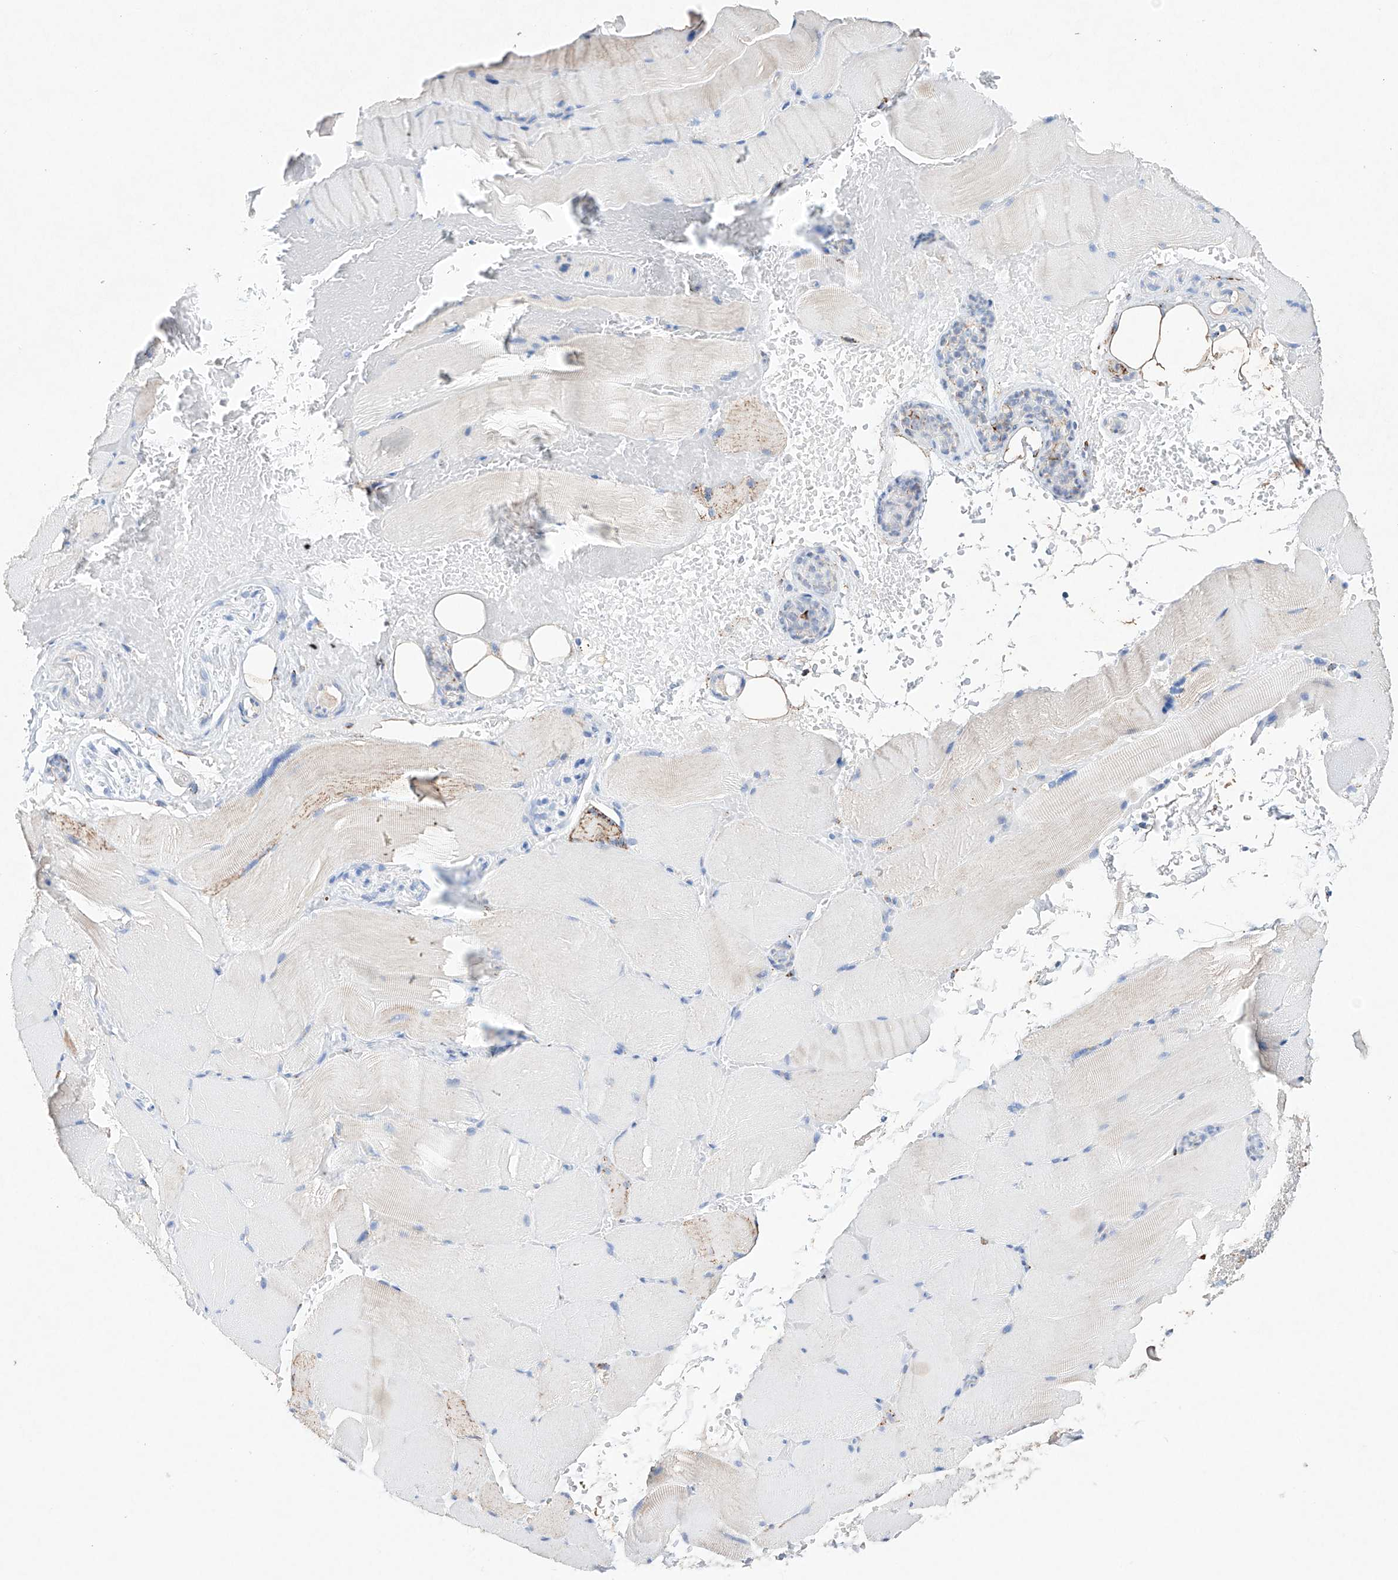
{"staining": {"intensity": "weak", "quantity": "<25%", "location": "cytoplasmic/membranous"}, "tissue": "skeletal muscle", "cell_type": "Myocytes", "image_type": "normal", "snomed": [{"axis": "morphology", "description": "Normal tissue, NOS"}, {"axis": "topography", "description": "Skeletal muscle"}, {"axis": "topography", "description": "Parathyroid gland"}], "caption": "The image reveals no staining of myocytes in unremarkable skeletal muscle.", "gene": "NRROS", "patient": {"sex": "female", "age": 37}}